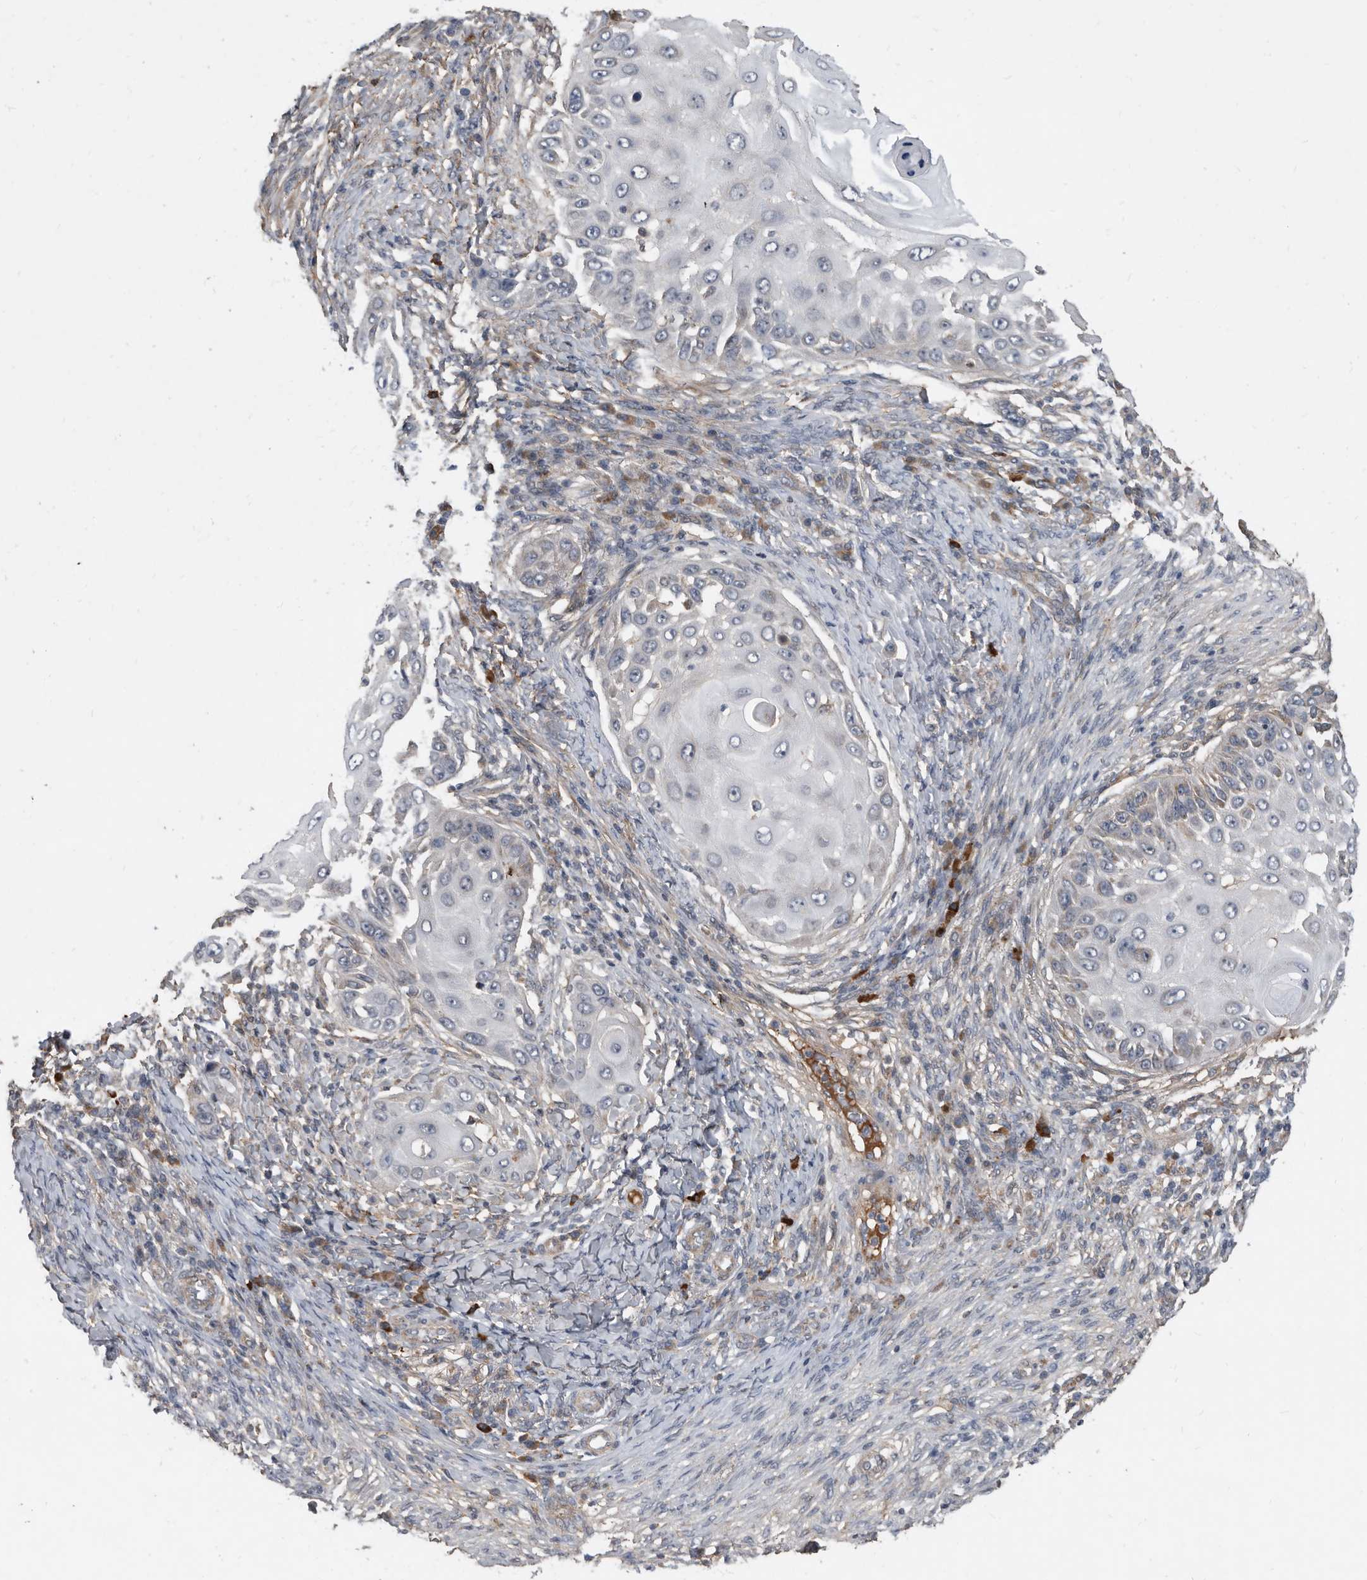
{"staining": {"intensity": "negative", "quantity": "none", "location": "none"}, "tissue": "skin cancer", "cell_type": "Tumor cells", "image_type": "cancer", "snomed": [{"axis": "morphology", "description": "Squamous cell carcinoma, NOS"}, {"axis": "topography", "description": "Skin"}], "caption": "IHC histopathology image of neoplastic tissue: human skin squamous cell carcinoma stained with DAB exhibits no significant protein expression in tumor cells.", "gene": "PI15", "patient": {"sex": "female", "age": 44}}